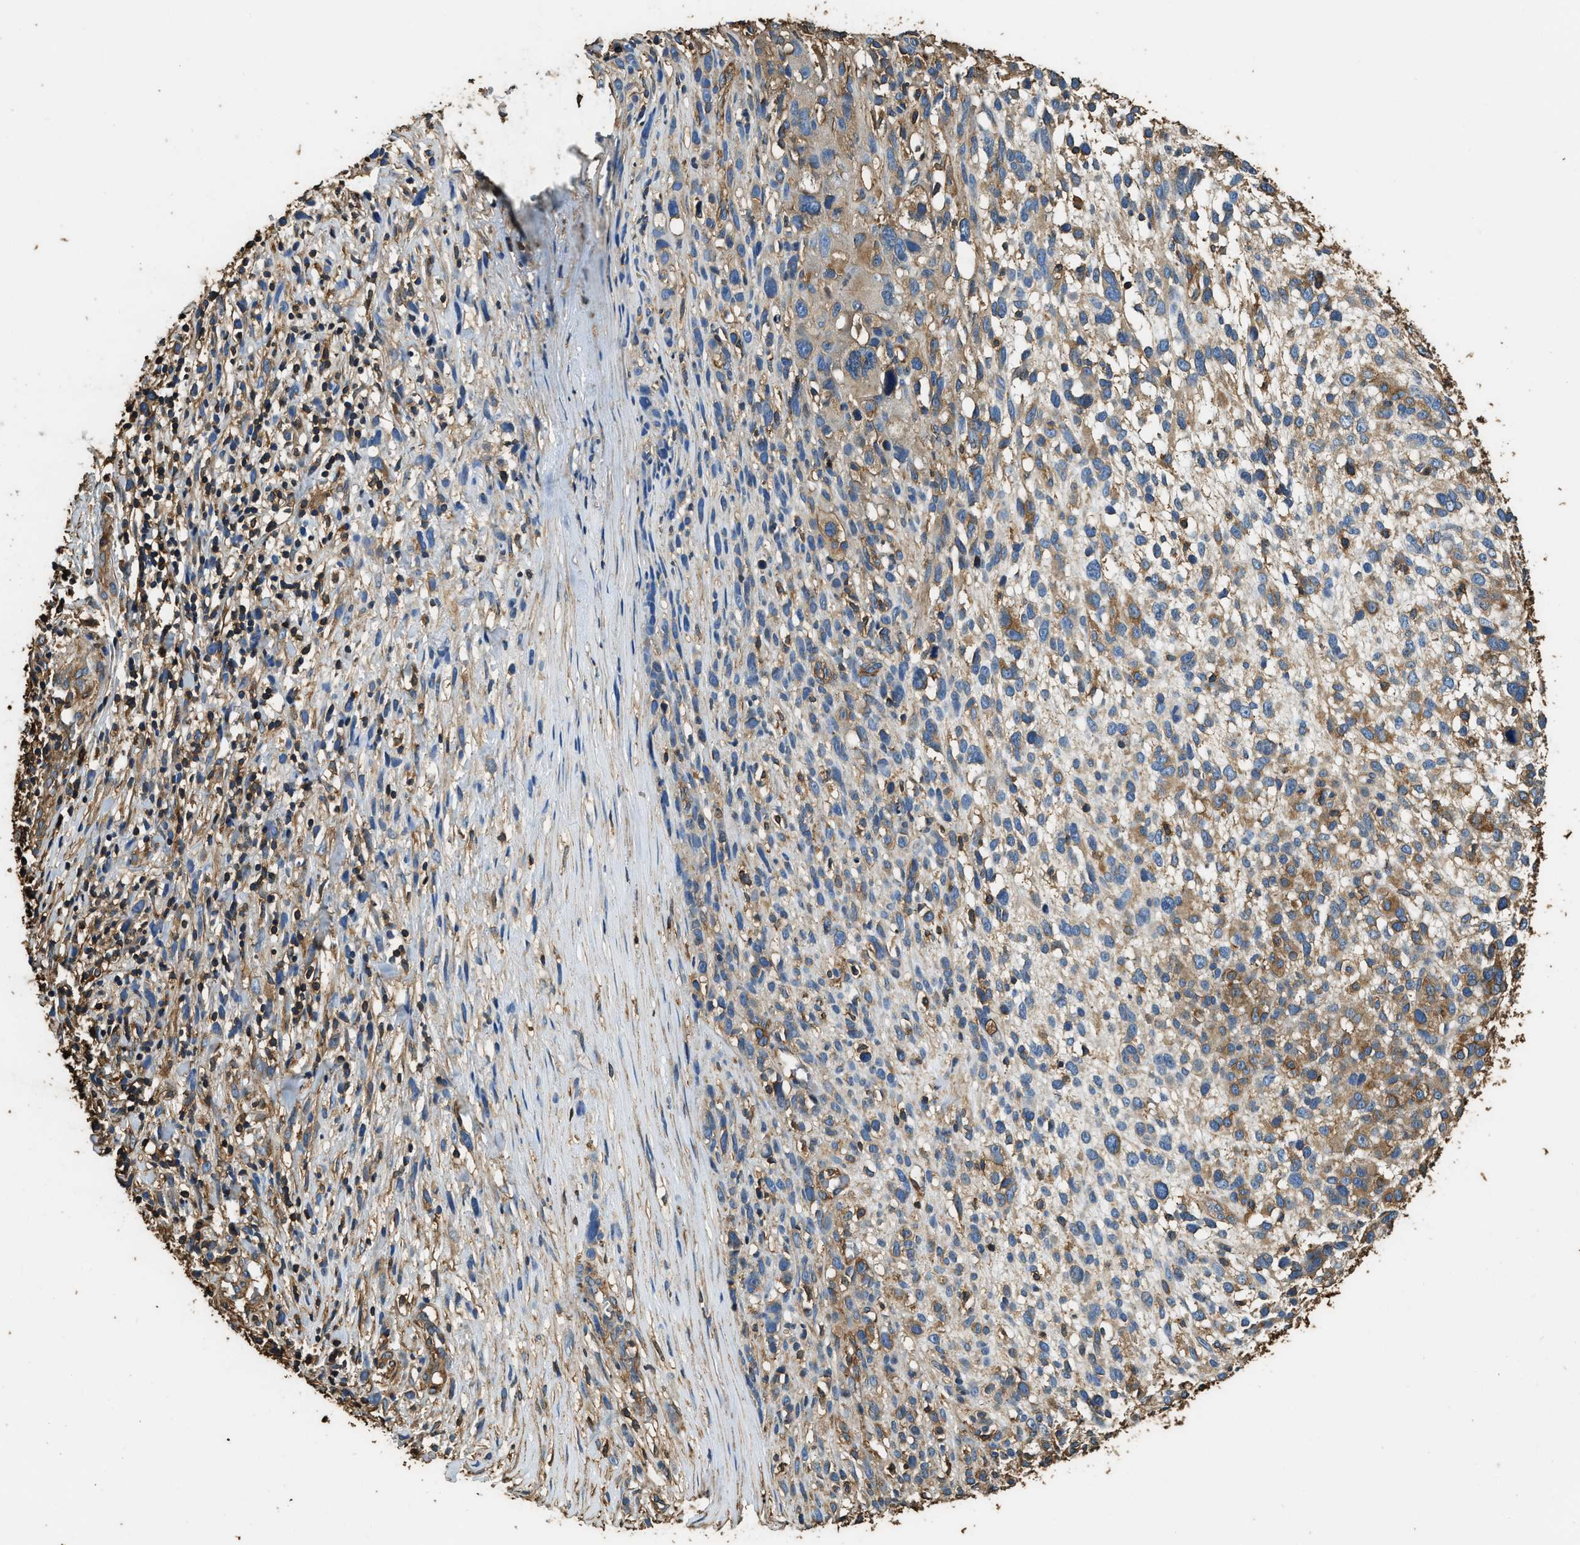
{"staining": {"intensity": "moderate", "quantity": ">75%", "location": "cytoplasmic/membranous"}, "tissue": "melanoma", "cell_type": "Tumor cells", "image_type": "cancer", "snomed": [{"axis": "morphology", "description": "Malignant melanoma, NOS"}, {"axis": "topography", "description": "Skin"}], "caption": "Malignant melanoma stained for a protein reveals moderate cytoplasmic/membranous positivity in tumor cells.", "gene": "ACCS", "patient": {"sex": "female", "age": 55}}